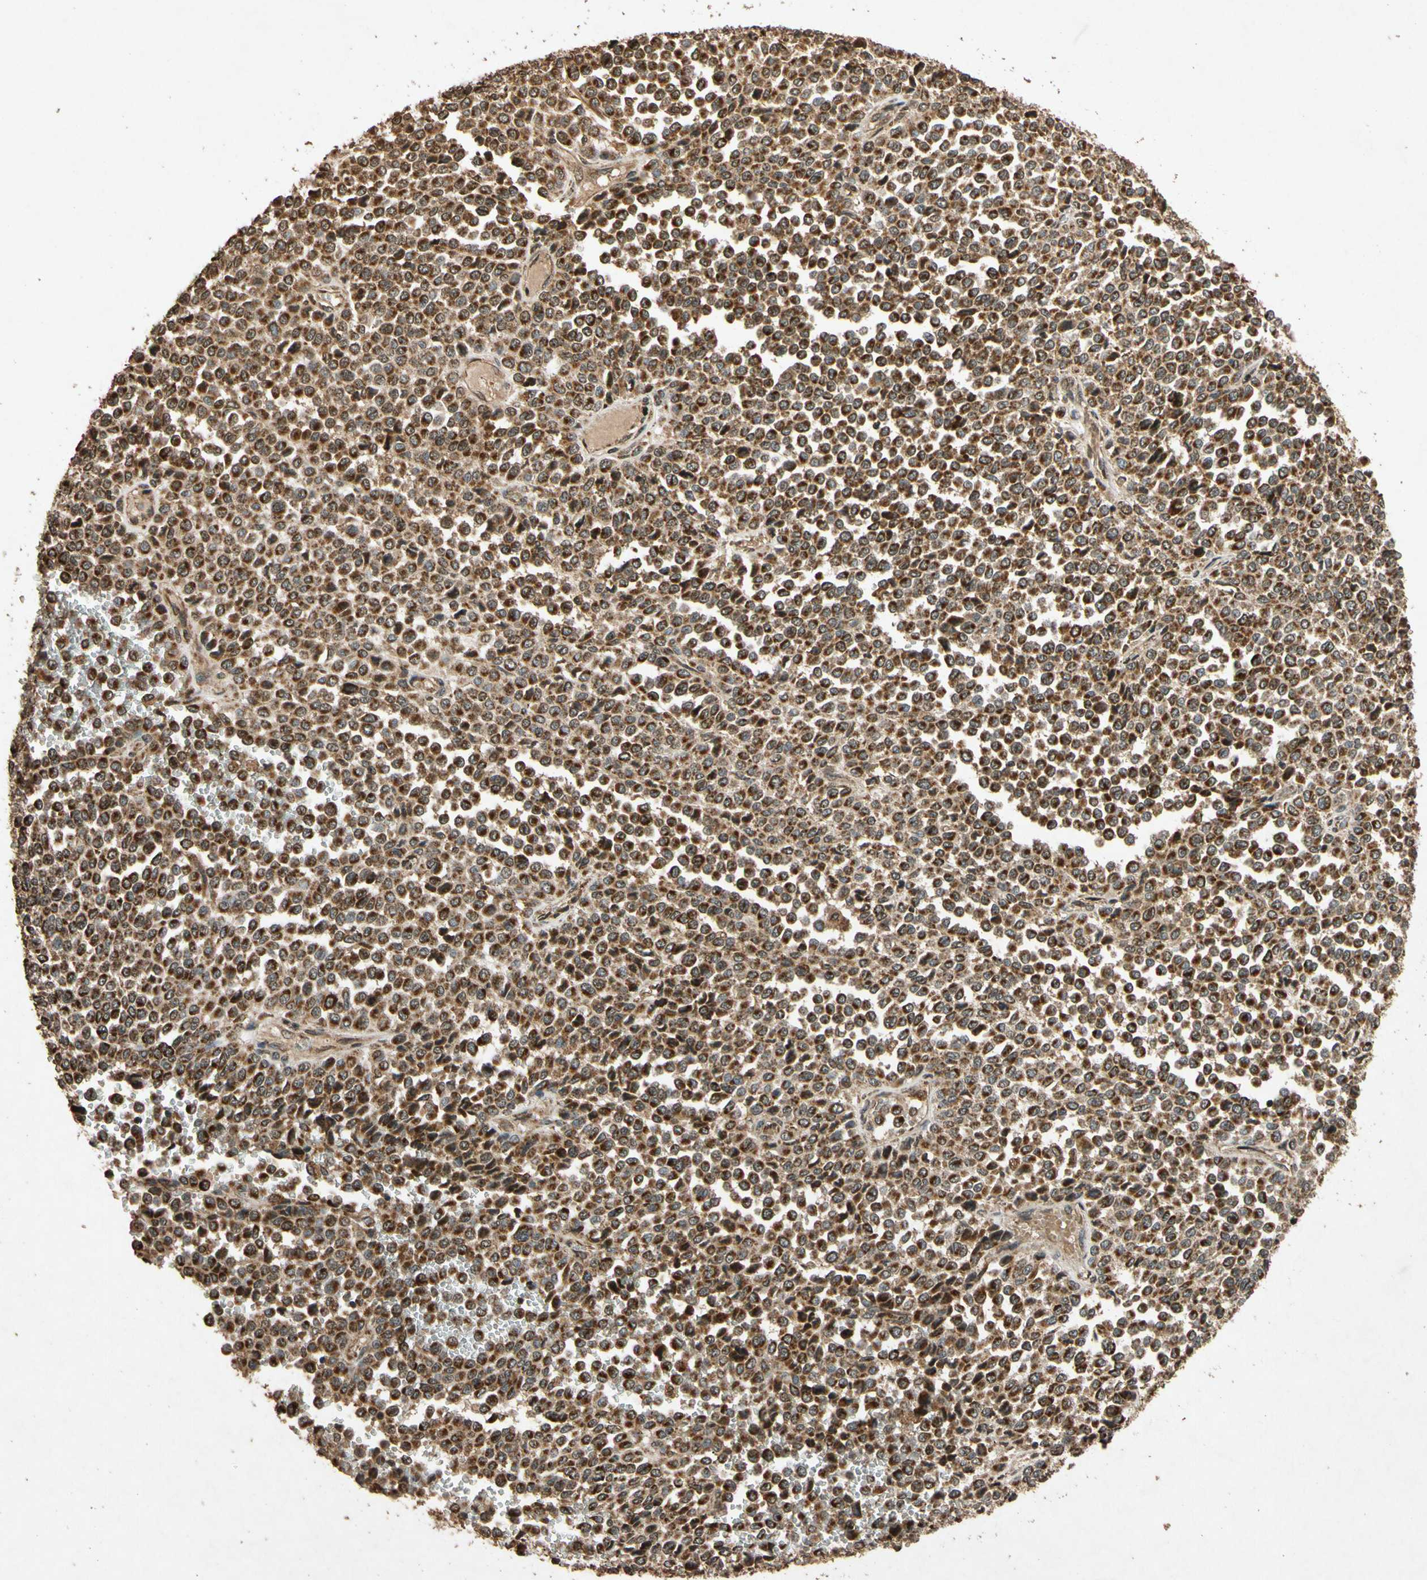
{"staining": {"intensity": "strong", "quantity": ">75%", "location": "cytoplasmic/membranous"}, "tissue": "melanoma", "cell_type": "Tumor cells", "image_type": "cancer", "snomed": [{"axis": "morphology", "description": "Malignant melanoma, Metastatic site"}, {"axis": "topography", "description": "Pancreas"}], "caption": "Tumor cells exhibit high levels of strong cytoplasmic/membranous positivity in approximately >75% of cells in melanoma. (Brightfield microscopy of DAB IHC at high magnification).", "gene": "TXN2", "patient": {"sex": "female", "age": 30}}